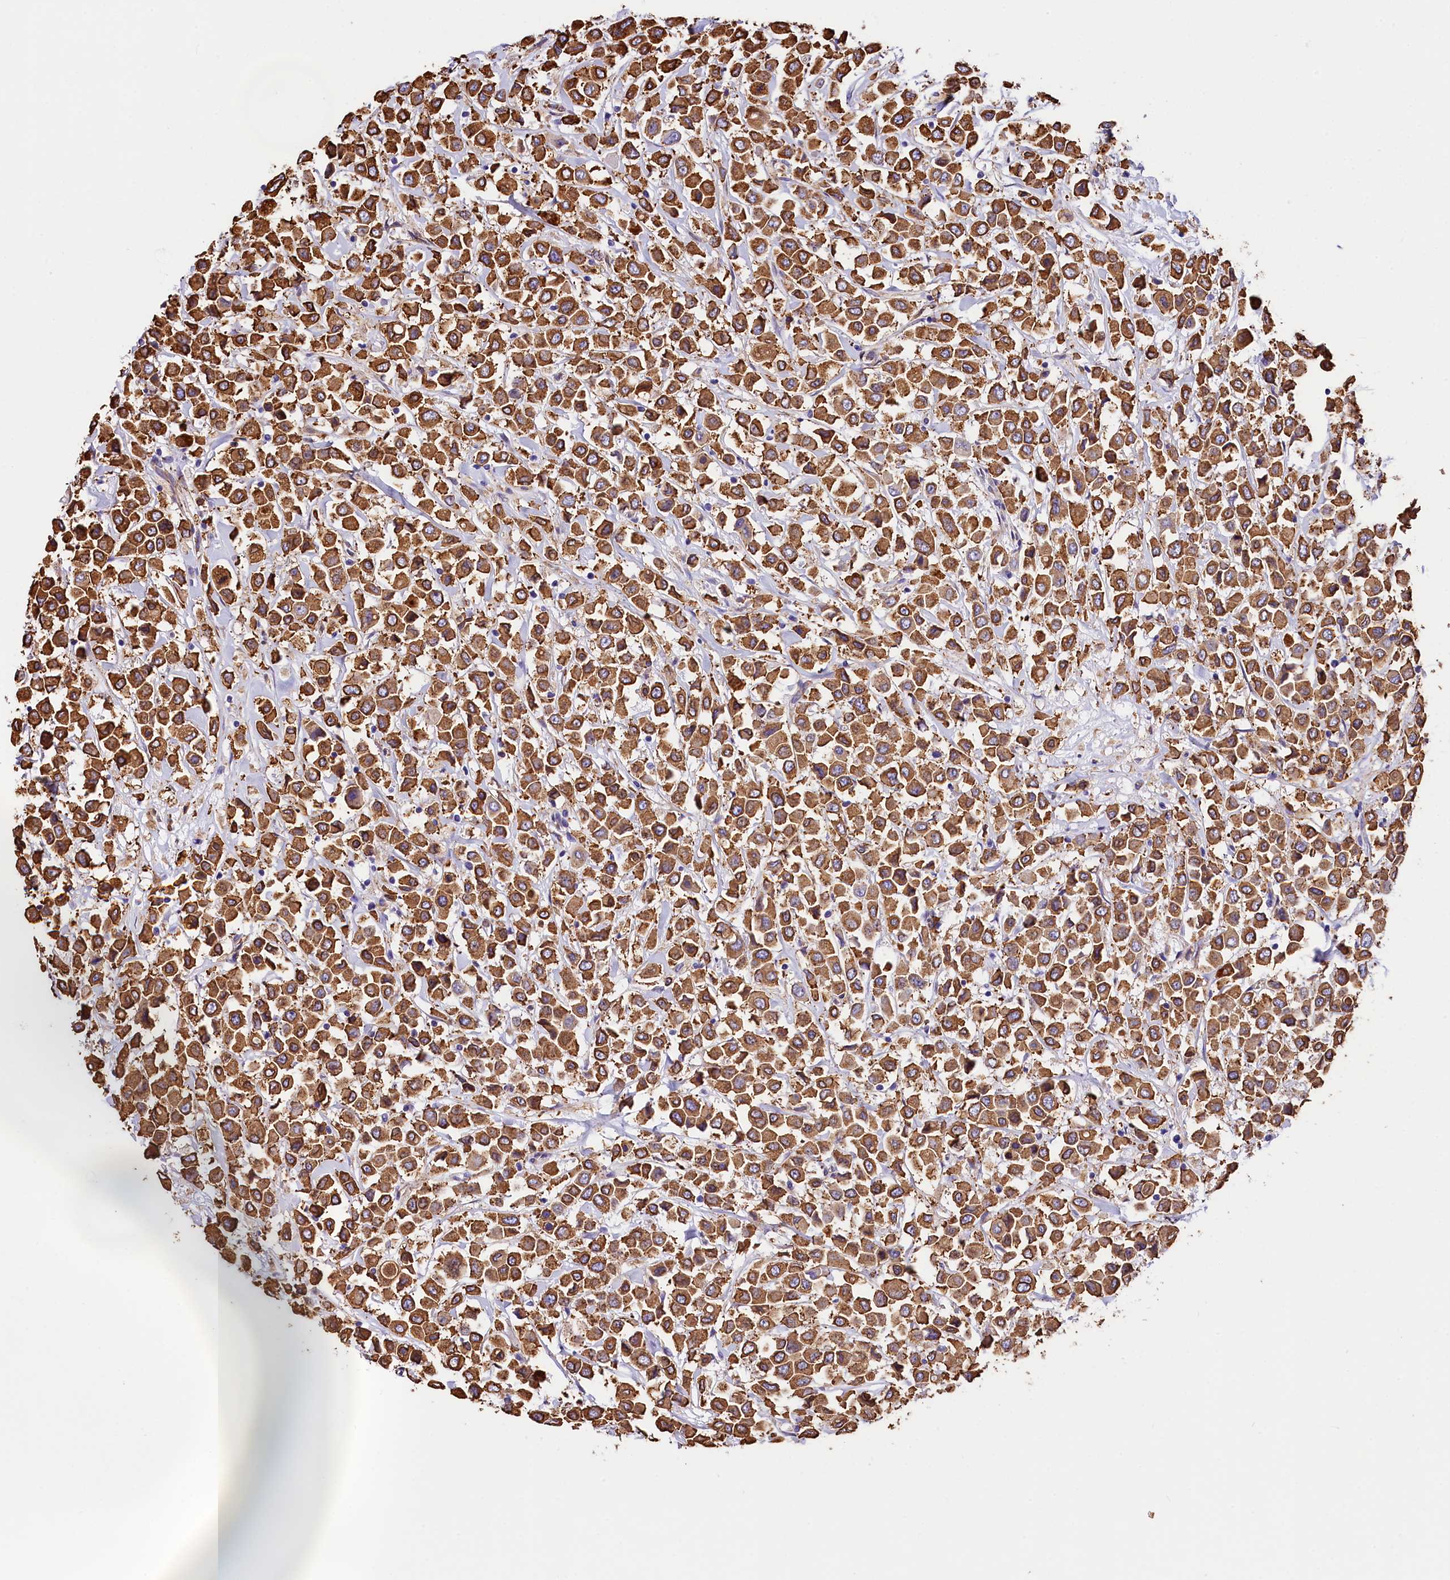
{"staining": {"intensity": "moderate", "quantity": ">75%", "location": "cytoplasmic/membranous"}, "tissue": "breast cancer", "cell_type": "Tumor cells", "image_type": "cancer", "snomed": [{"axis": "morphology", "description": "Duct carcinoma"}, {"axis": "topography", "description": "Breast"}], "caption": "This photomicrograph exhibits breast intraductal carcinoma stained with immunohistochemistry (IHC) to label a protein in brown. The cytoplasmic/membranous of tumor cells show moderate positivity for the protein. Nuclei are counter-stained blue.", "gene": "ITGA1", "patient": {"sex": "female", "age": 61}}